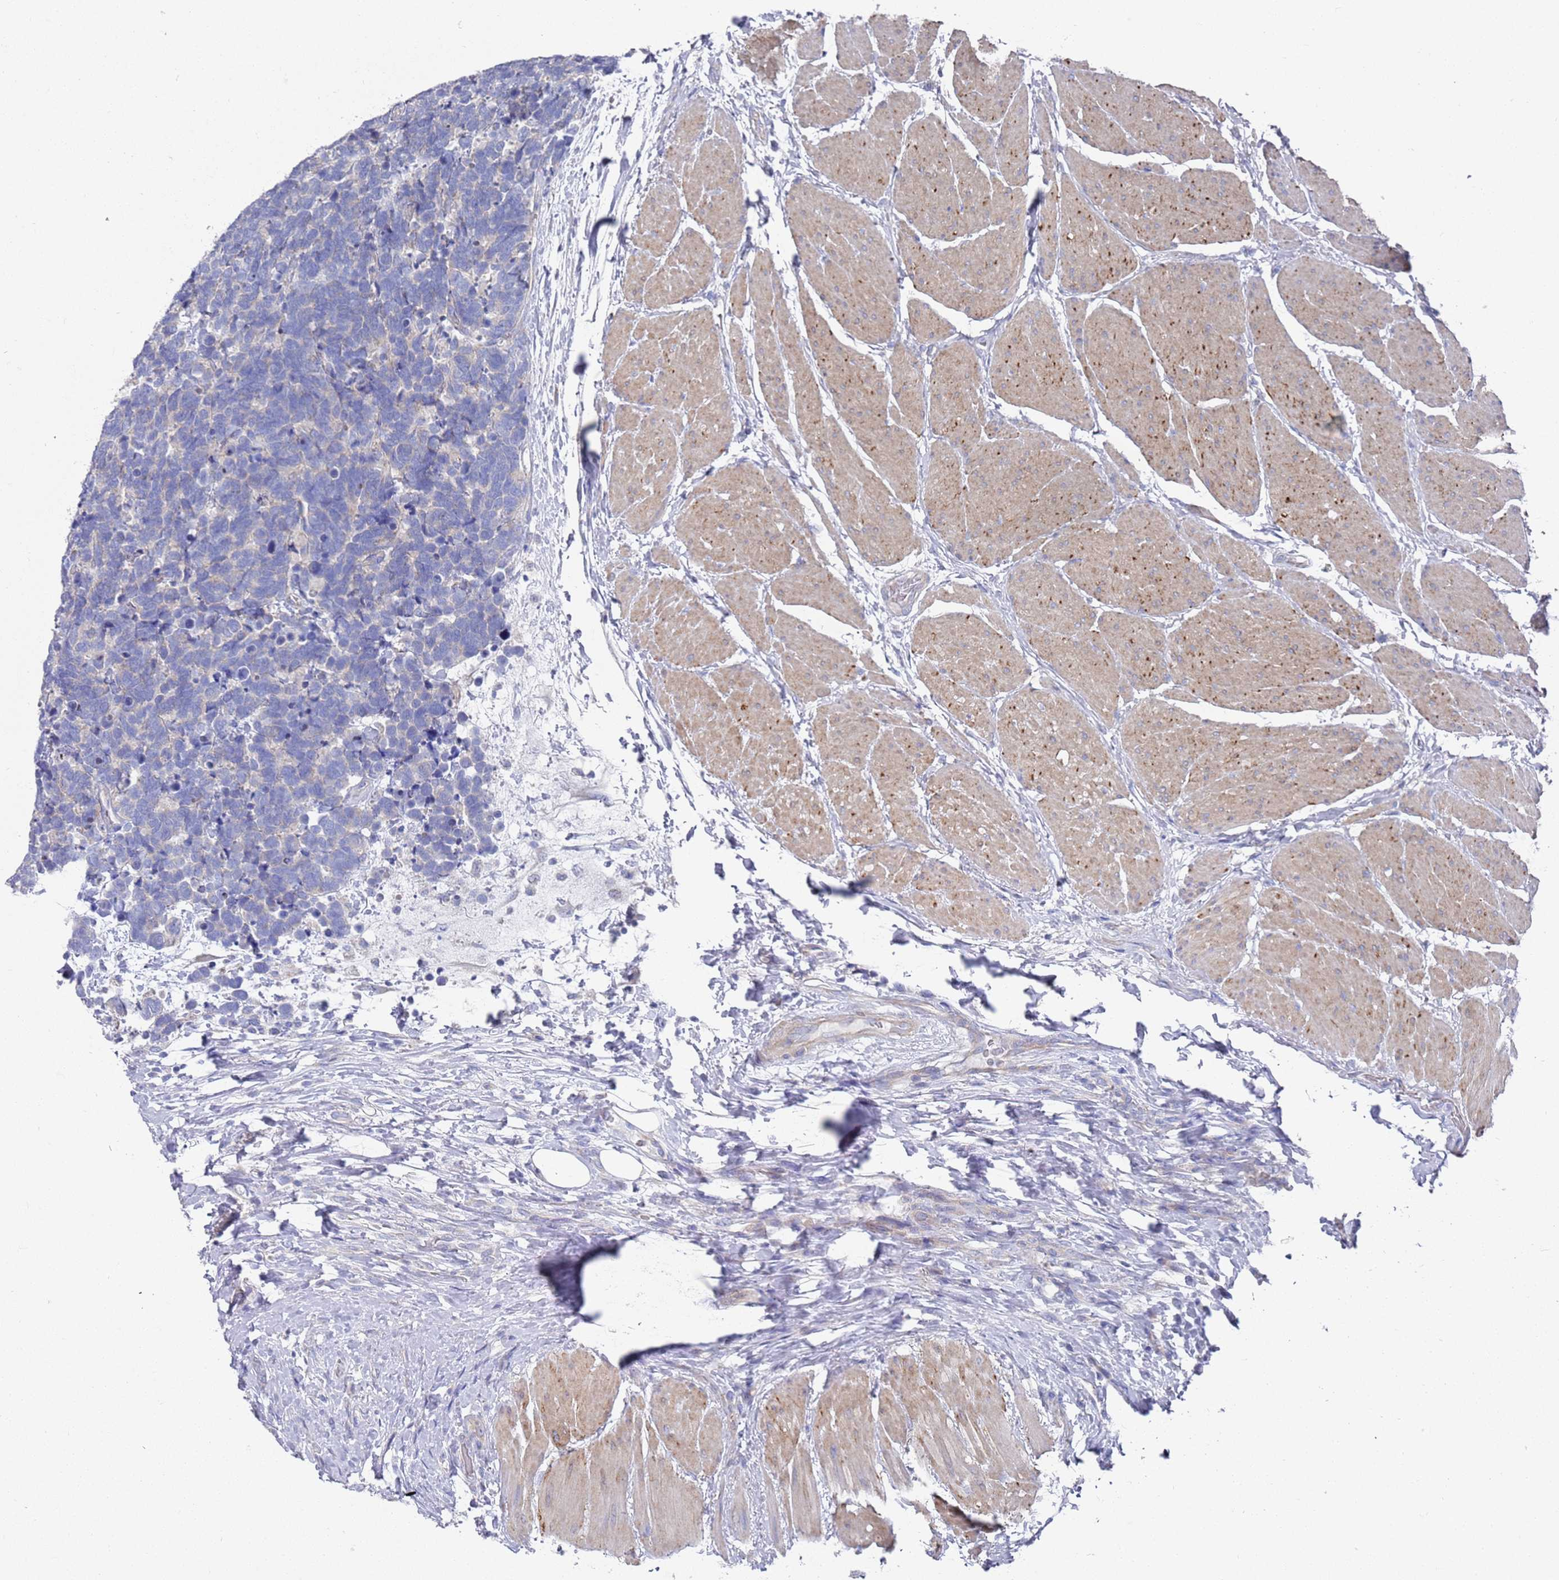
{"staining": {"intensity": "negative", "quantity": "none", "location": "none"}, "tissue": "carcinoid", "cell_type": "Tumor cells", "image_type": "cancer", "snomed": [{"axis": "morphology", "description": "Carcinoma, NOS"}, {"axis": "morphology", "description": "Carcinoid, malignant, NOS"}, {"axis": "topography", "description": "Urinary bladder"}], "caption": "A photomicrograph of human malignant carcinoid is negative for staining in tumor cells.", "gene": "SCAPER", "patient": {"sex": "male", "age": 57}}